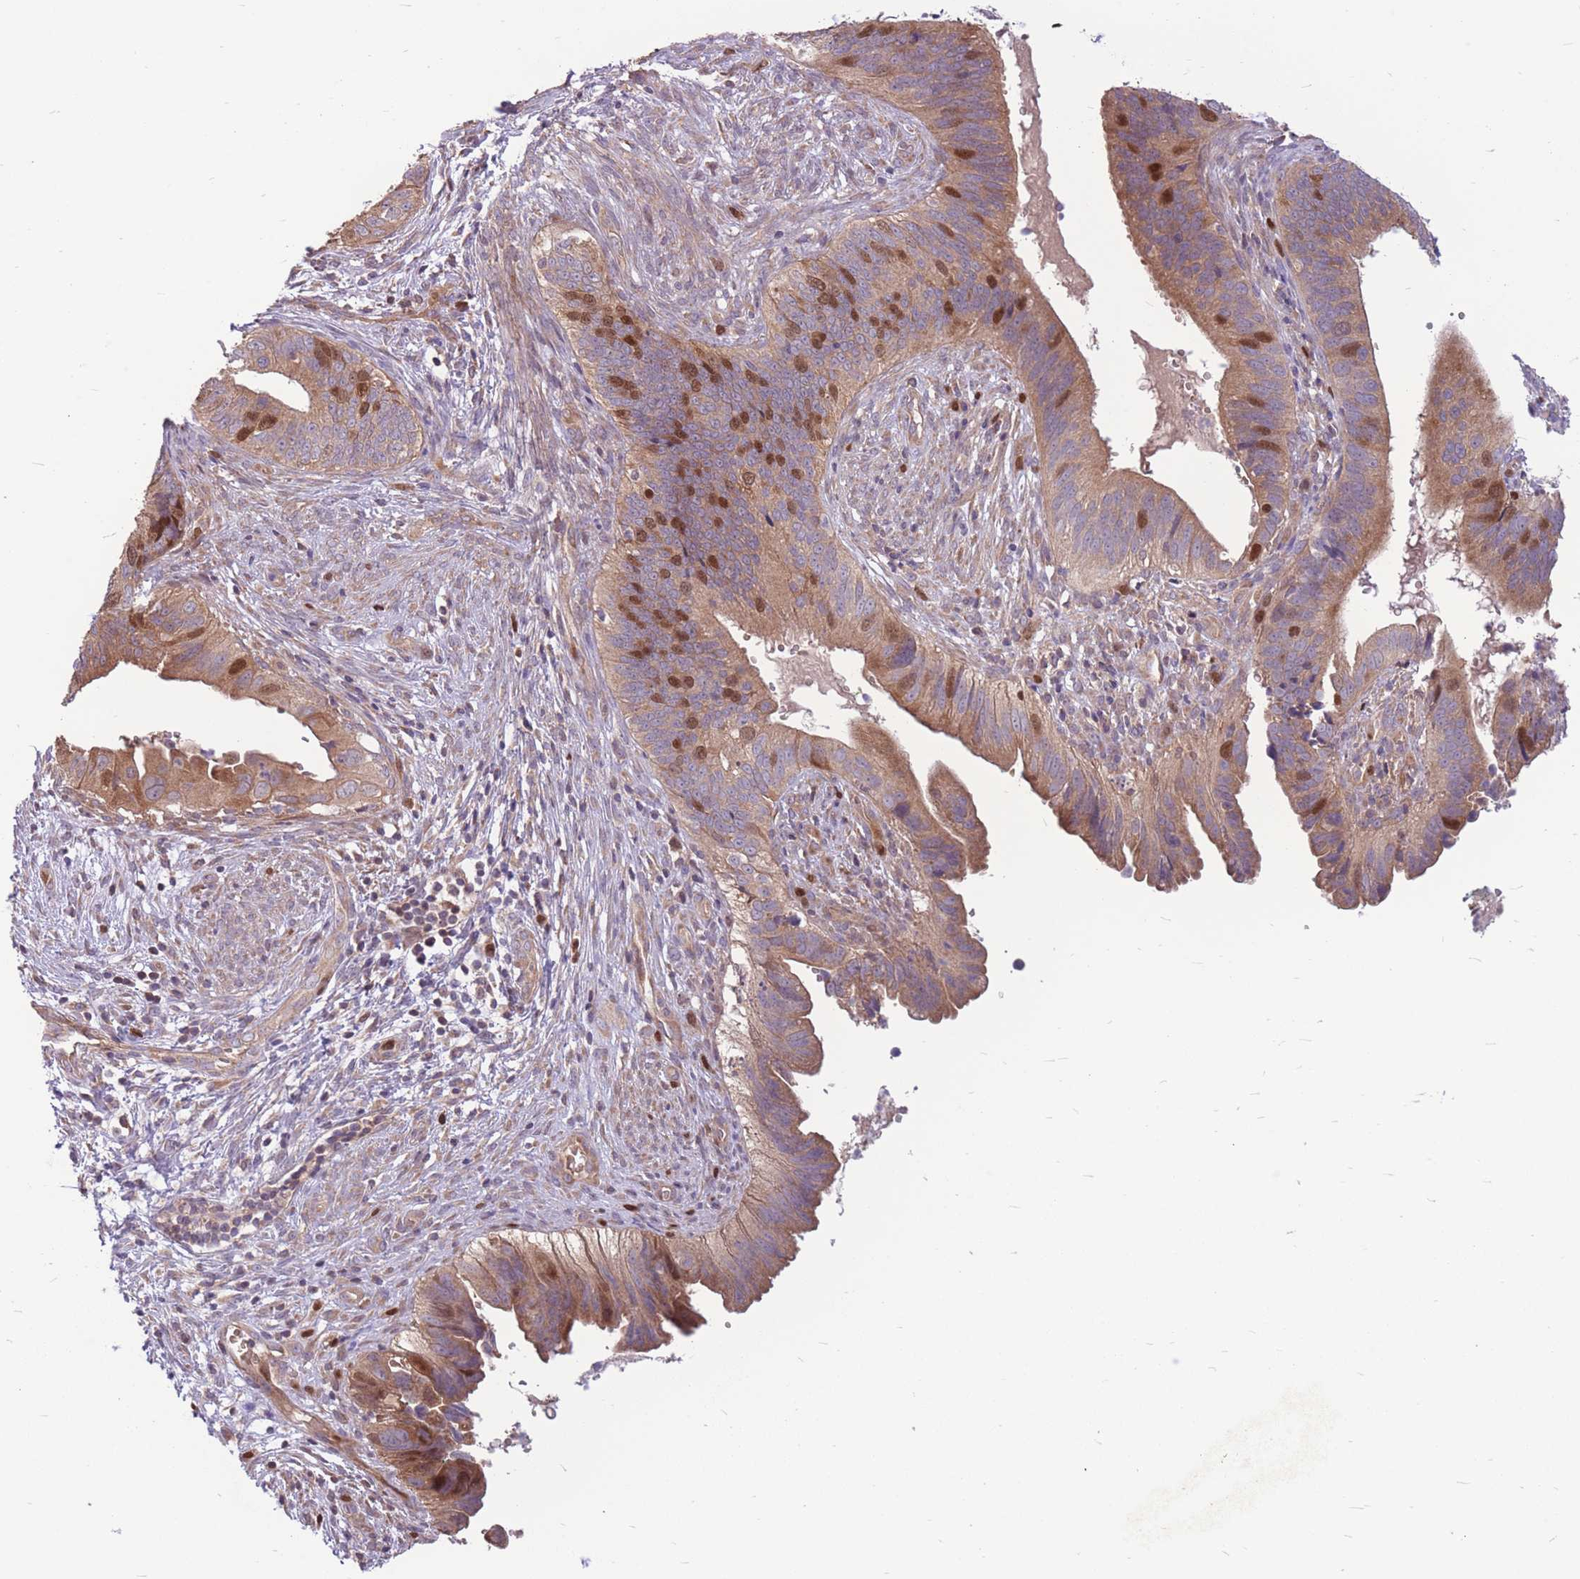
{"staining": {"intensity": "moderate", "quantity": ">75%", "location": "cytoplasmic/membranous,nuclear"}, "tissue": "cervical cancer", "cell_type": "Tumor cells", "image_type": "cancer", "snomed": [{"axis": "morphology", "description": "Adenocarcinoma, NOS"}, {"axis": "topography", "description": "Cervix"}], "caption": "Cervical cancer (adenocarcinoma) stained with immunohistochemistry displays moderate cytoplasmic/membranous and nuclear positivity in about >75% of tumor cells. The staining was performed using DAB, with brown indicating positive protein expression. Nuclei are stained blue with hematoxylin.", "gene": "GMNN", "patient": {"sex": "female", "age": 42}}